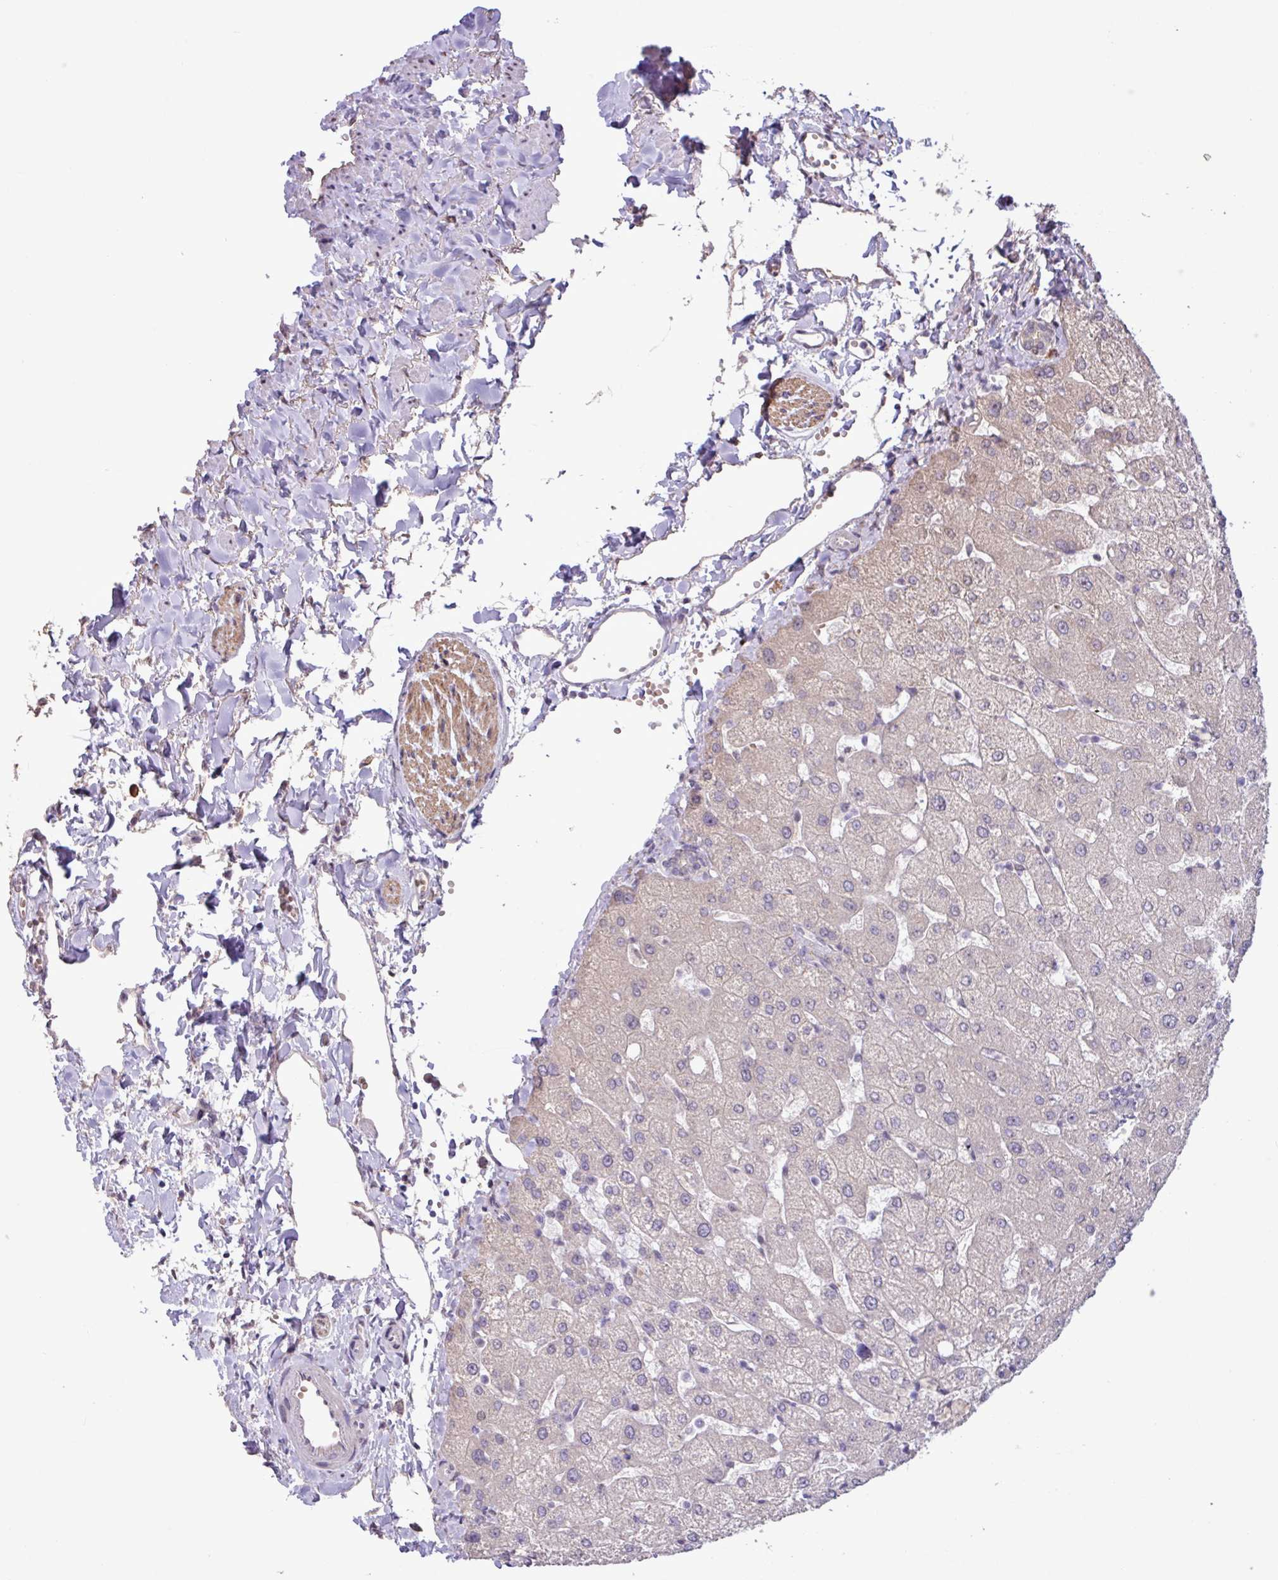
{"staining": {"intensity": "negative", "quantity": "none", "location": "none"}, "tissue": "liver", "cell_type": "Cholangiocytes", "image_type": "normal", "snomed": [{"axis": "morphology", "description": "Normal tissue, NOS"}, {"axis": "topography", "description": "Liver"}], "caption": "Normal liver was stained to show a protein in brown. There is no significant expression in cholangiocytes. Brightfield microscopy of immunohistochemistry (IHC) stained with DAB (brown) and hematoxylin (blue), captured at high magnification.", "gene": "L3MBTL3", "patient": {"sex": "female", "age": 54}}